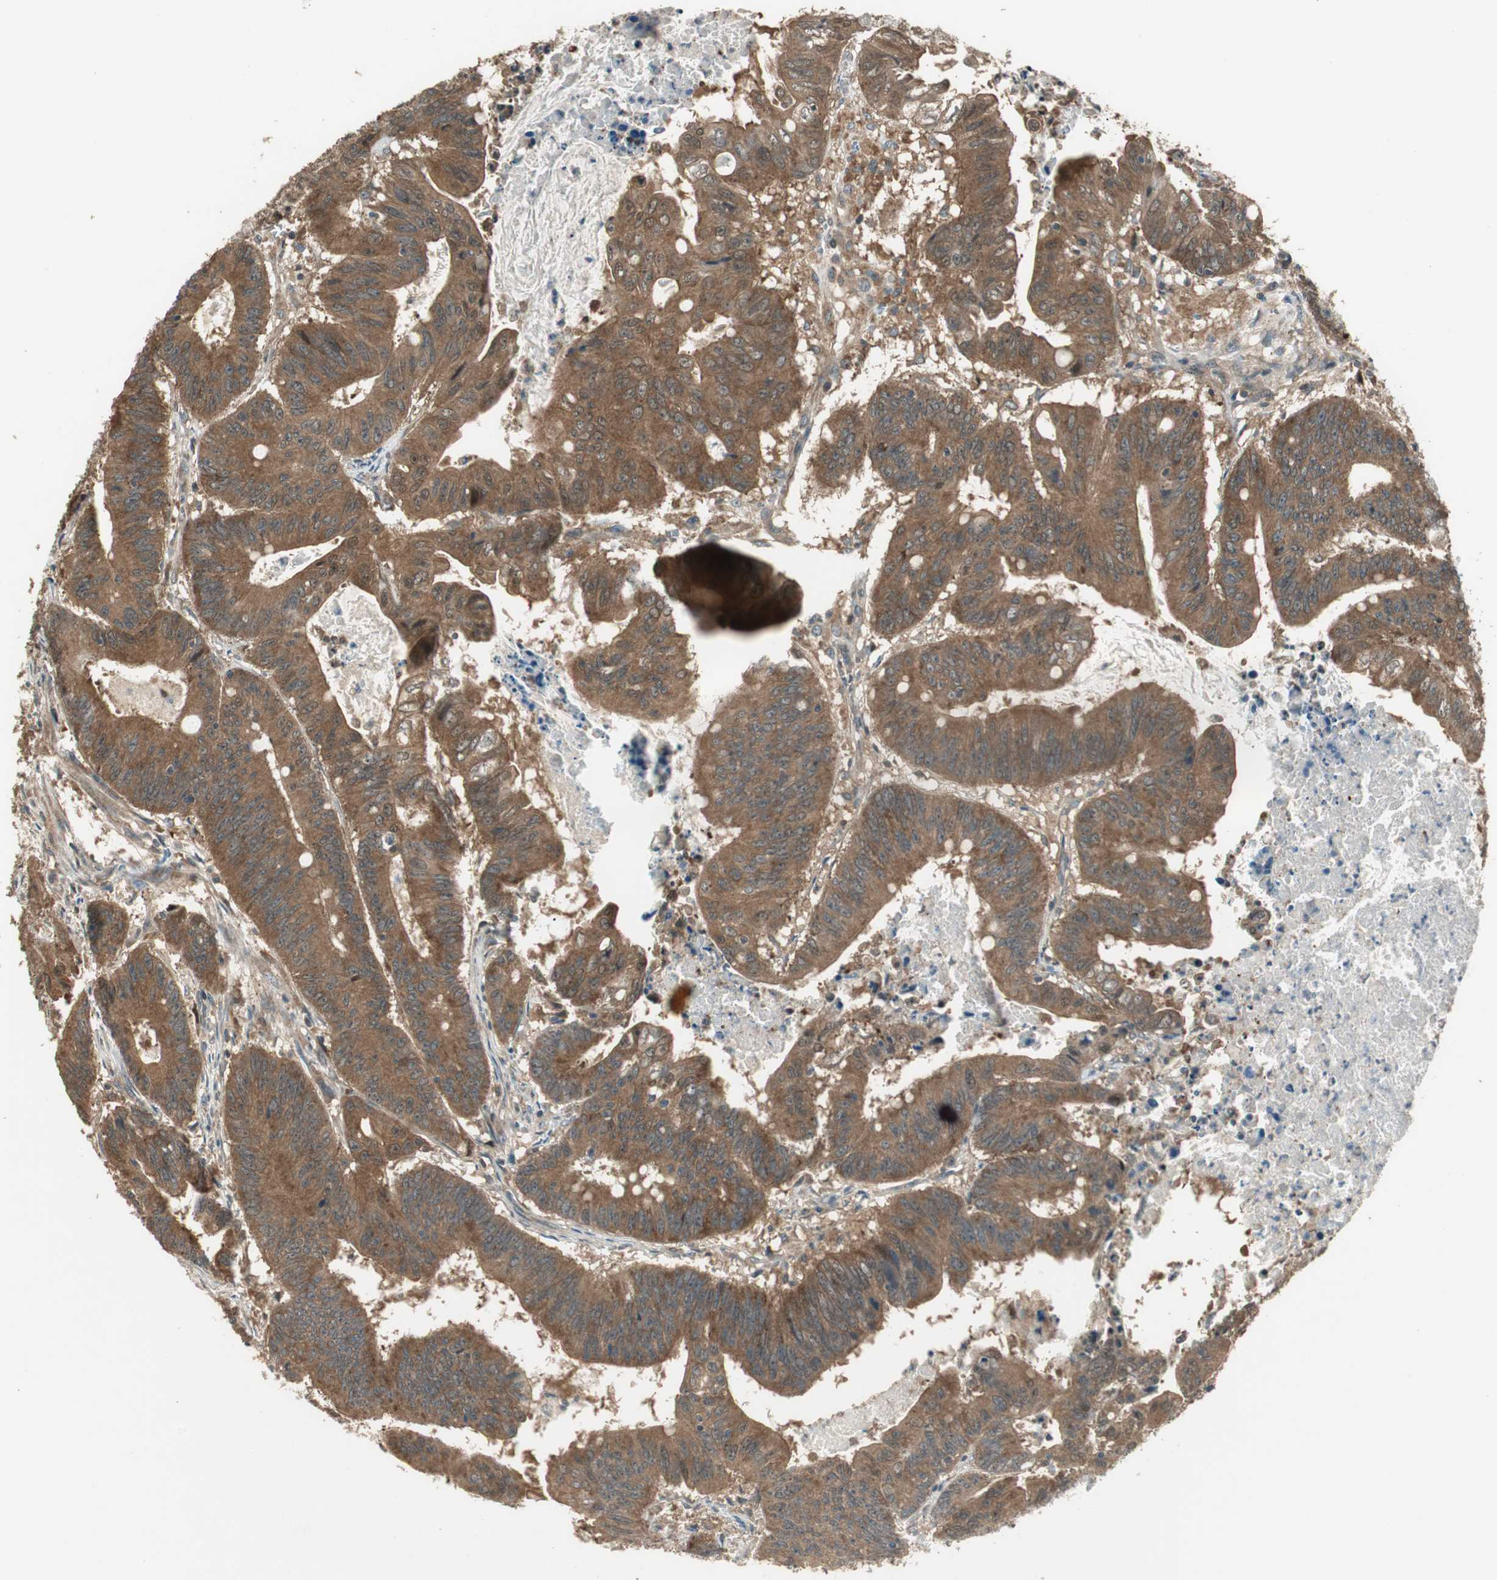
{"staining": {"intensity": "moderate", "quantity": ">75%", "location": "cytoplasmic/membranous"}, "tissue": "colorectal cancer", "cell_type": "Tumor cells", "image_type": "cancer", "snomed": [{"axis": "morphology", "description": "Adenocarcinoma, NOS"}, {"axis": "topography", "description": "Colon"}], "caption": "Colorectal cancer stained with a protein marker demonstrates moderate staining in tumor cells.", "gene": "CNOT4", "patient": {"sex": "male", "age": 45}}